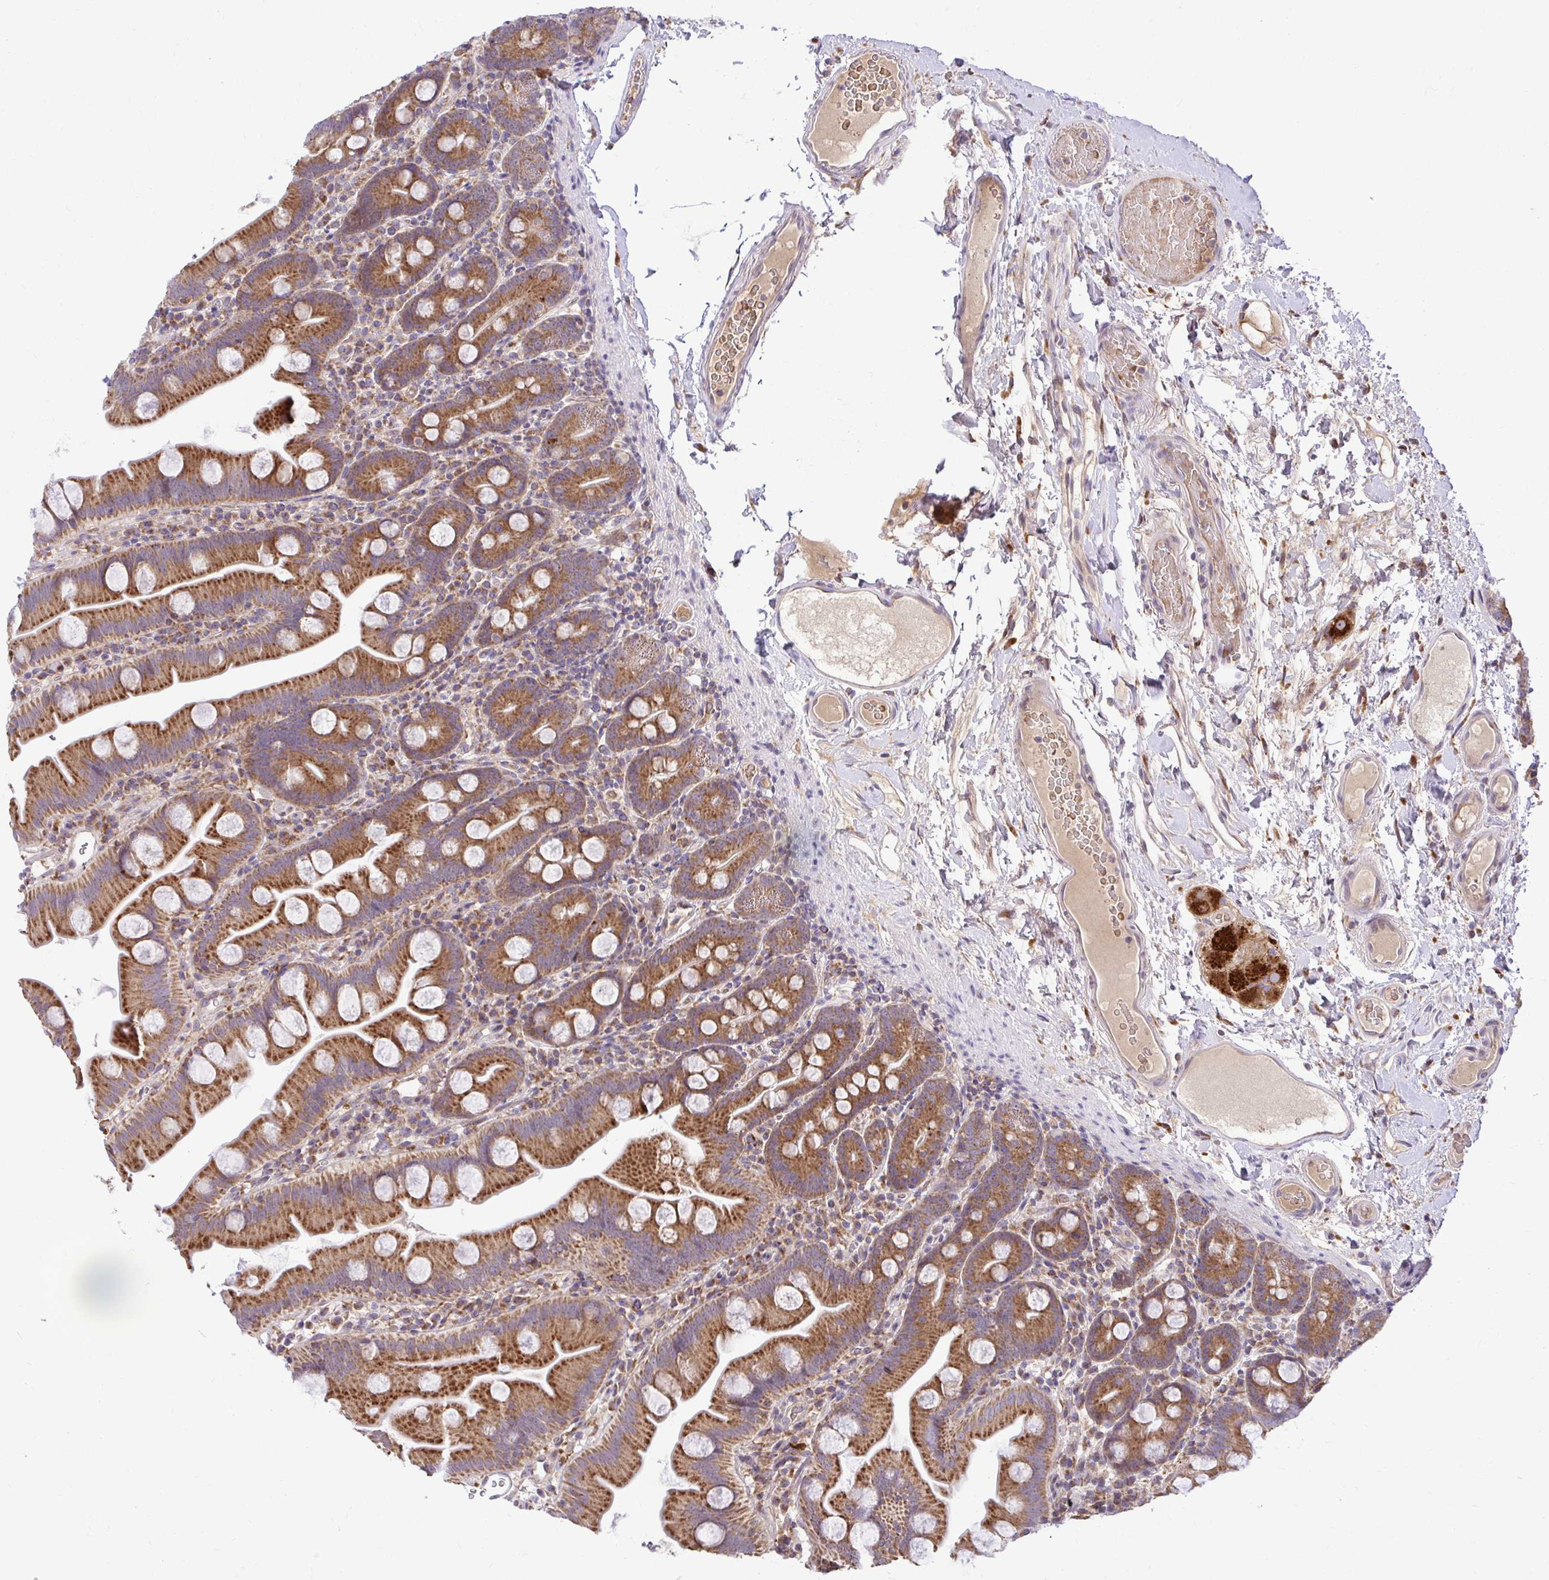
{"staining": {"intensity": "strong", "quantity": ">75%", "location": "cytoplasmic/membranous"}, "tissue": "small intestine", "cell_type": "Glandular cells", "image_type": "normal", "snomed": [{"axis": "morphology", "description": "Normal tissue, NOS"}, {"axis": "topography", "description": "Small intestine"}], "caption": "Protein analysis of unremarkable small intestine demonstrates strong cytoplasmic/membranous expression in approximately >75% of glandular cells.", "gene": "VTI1B", "patient": {"sex": "female", "age": 68}}